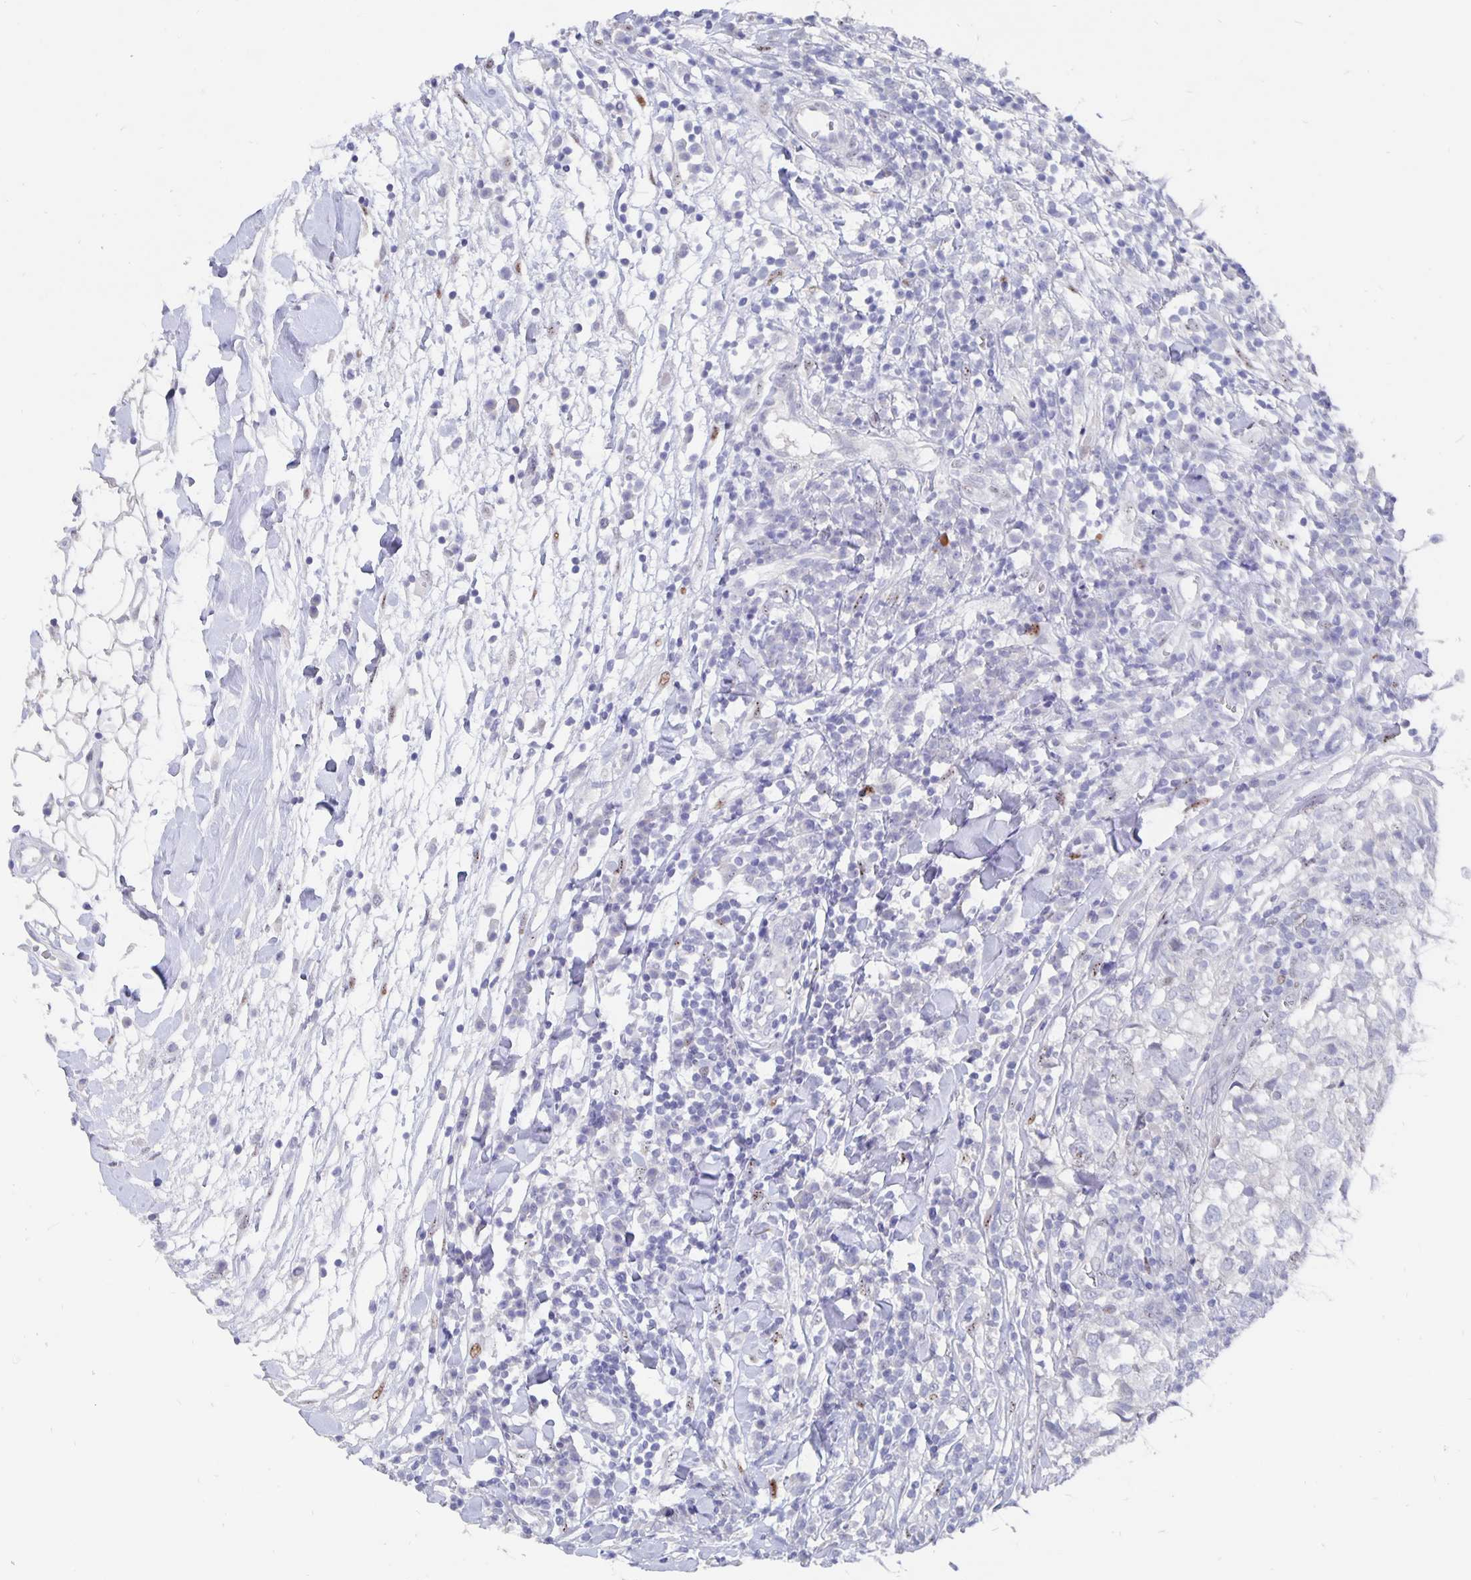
{"staining": {"intensity": "negative", "quantity": "none", "location": "none"}, "tissue": "breast cancer", "cell_type": "Tumor cells", "image_type": "cancer", "snomed": [{"axis": "morphology", "description": "Duct carcinoma"}, {"axis": "topography", "description": "Breast"}], "caption": "An image of infiltrating ductal carcinoma (breast) stained for a protein displays no brown staining in tumor cells.", "gene": "SMOC1", "patient": {"sex": "female", "age": 30}}